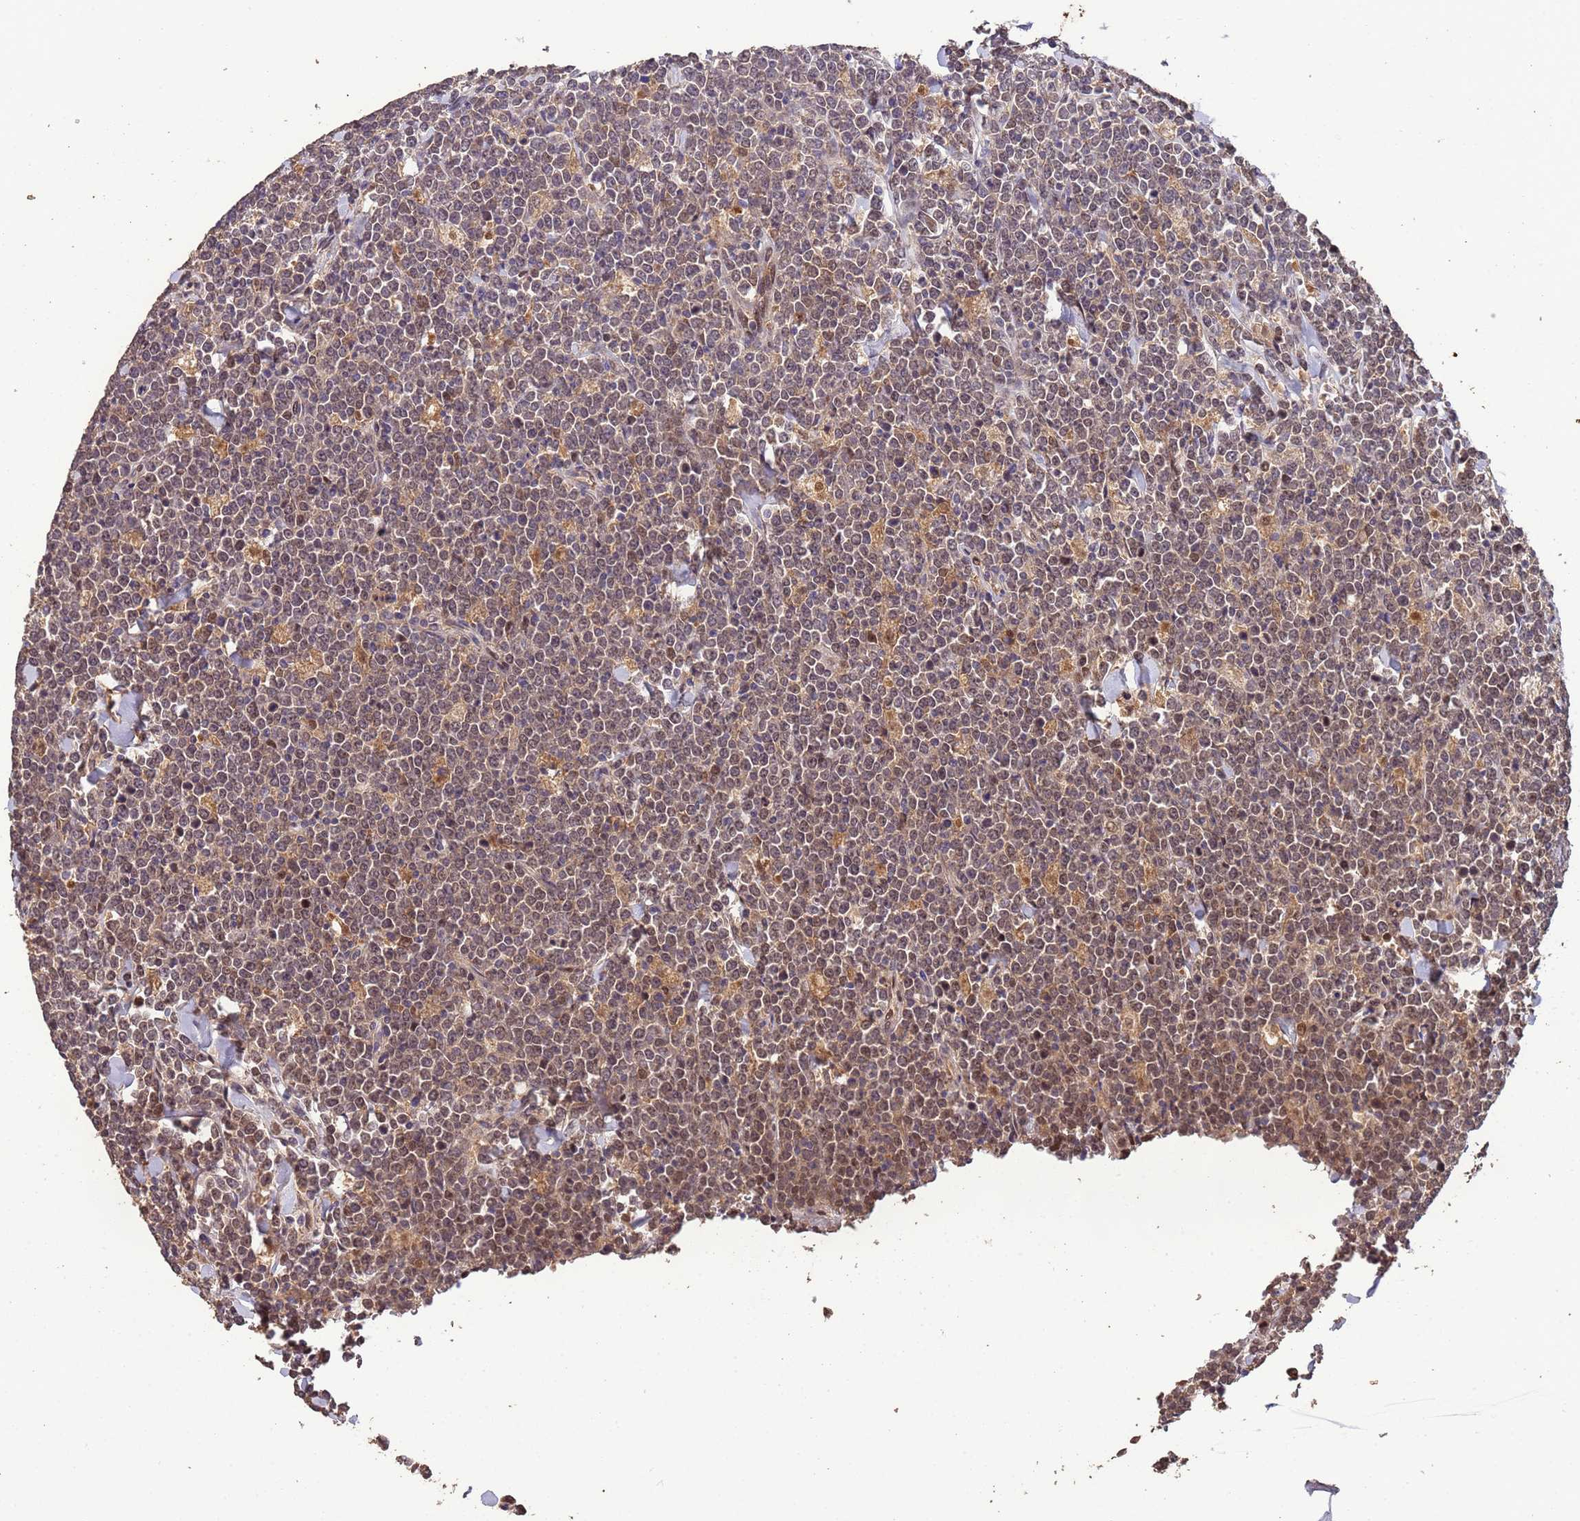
{"staining": {"intensity": "moderate", "quantity": ">75%", "location": "cytoplasmic/membranous,nuclear"}, "tissue": "lymphoma", "cell_type": "Tumor cells", "image_type": "cancer", "snomed": [{"axis": "morphology", "description": "Malignant lymphoma, non-Hodgkin's type, High grade"}, {"axis": "topography", "description": "Small intestine"}], "caption": "Lymphoma tissue demonstrates moderate cytoplasmic/membranous and nuclear staining in approximately >75% of tumor cells, visualized by immunohistochemistry.", "gene": "CCDC184", "patient": {"sex": "male", "age": 8}}